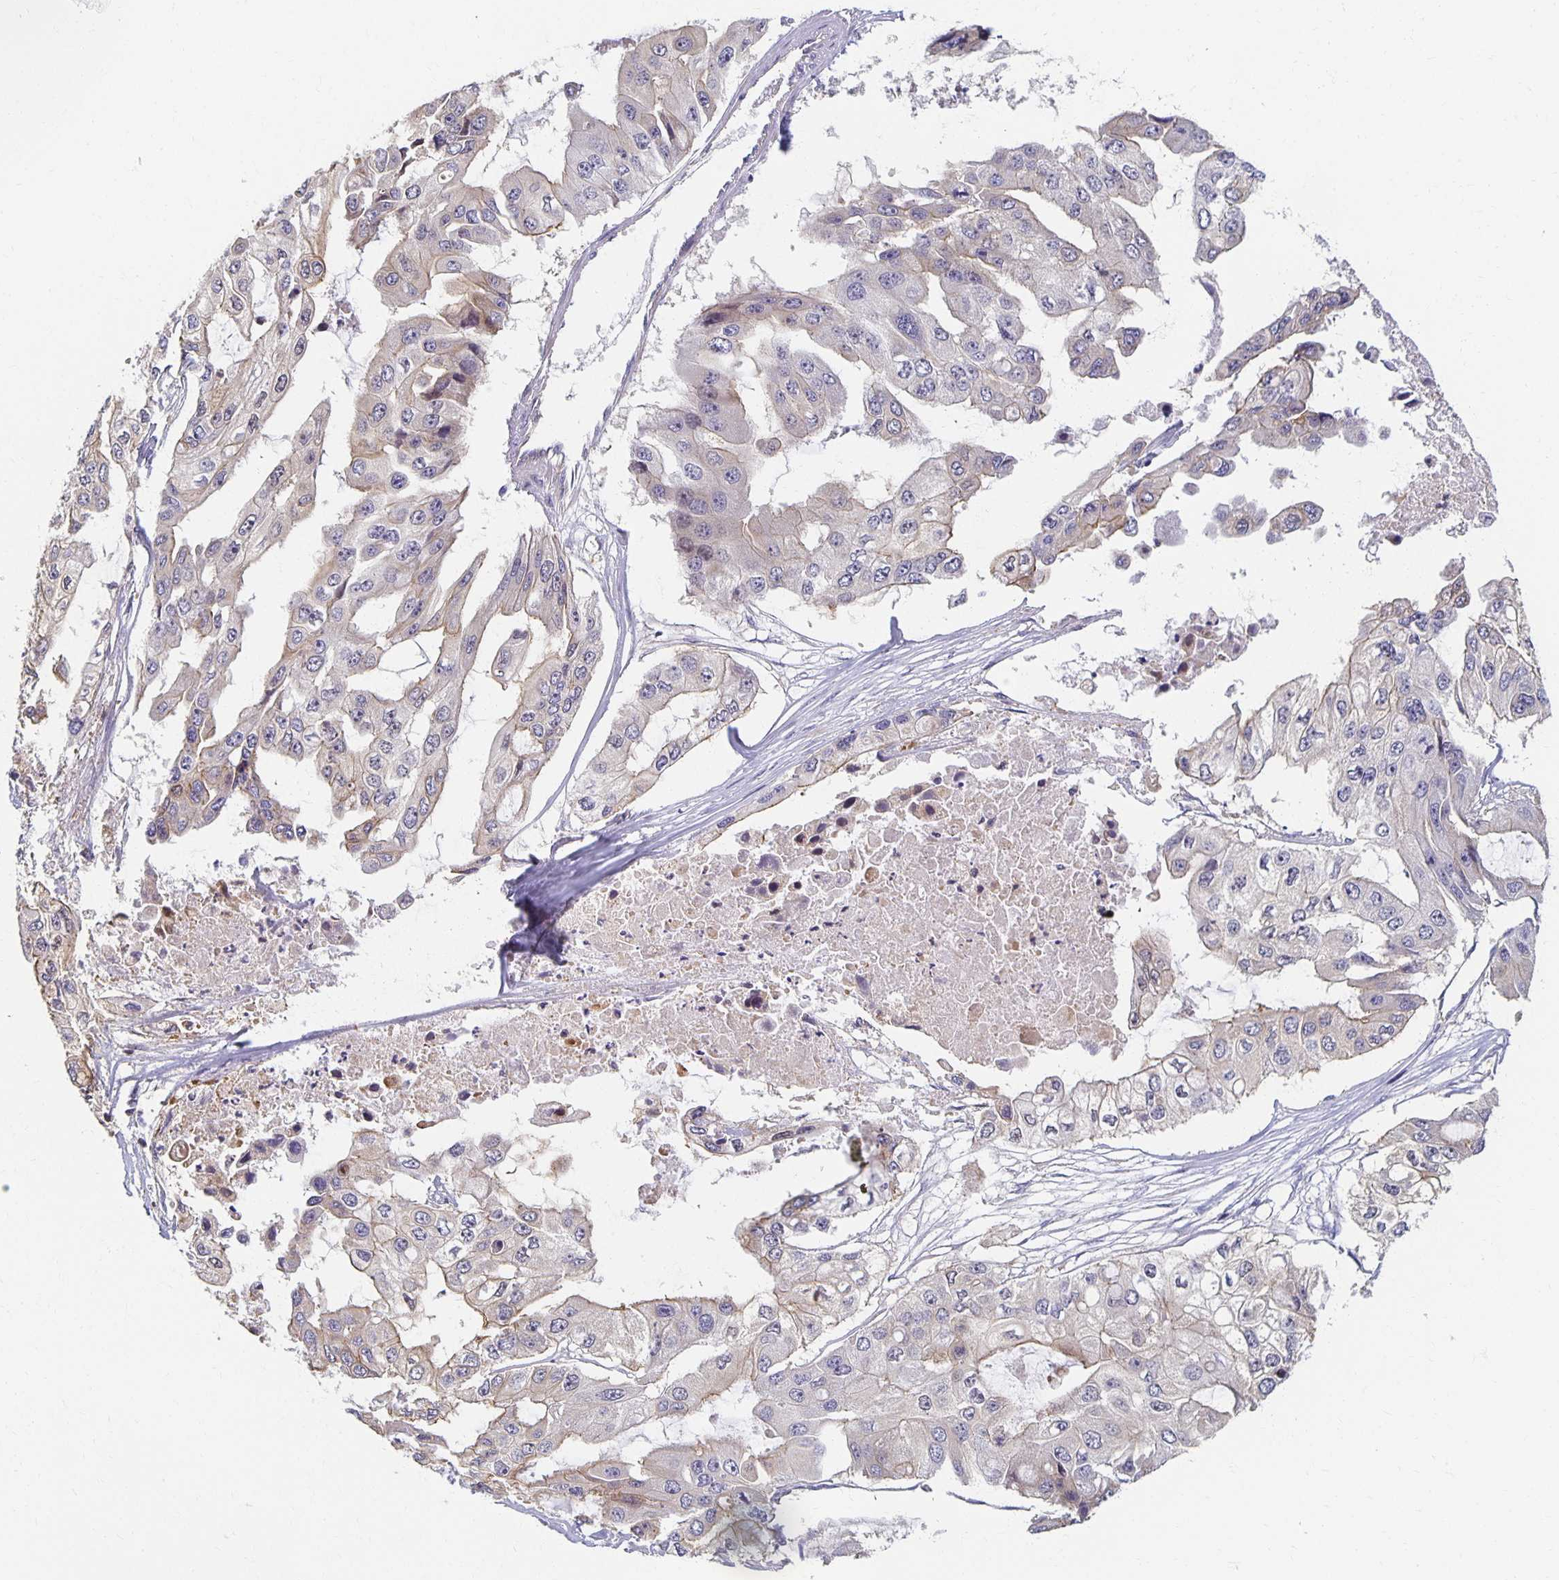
{"staining": {"intensity": "weak", "quantity": "<25%", "location": "cytoplasmic/membranous"}, "tissue": "ovarian cancer", "cell_type": "Tumor cells", "image_type": "cancer", "snomed": [{"axis": "morphology", "description": "Cystadenocarcinoma, serous, NOS"}, {"axis": "topography", "description": "Ovary"}], "caption": "Tumor cells show no significant protein expression in serous cystadenocarcinoma (ovarian).", "gene": "SORL1", "patient": {"sex": "female", "age": 56}}